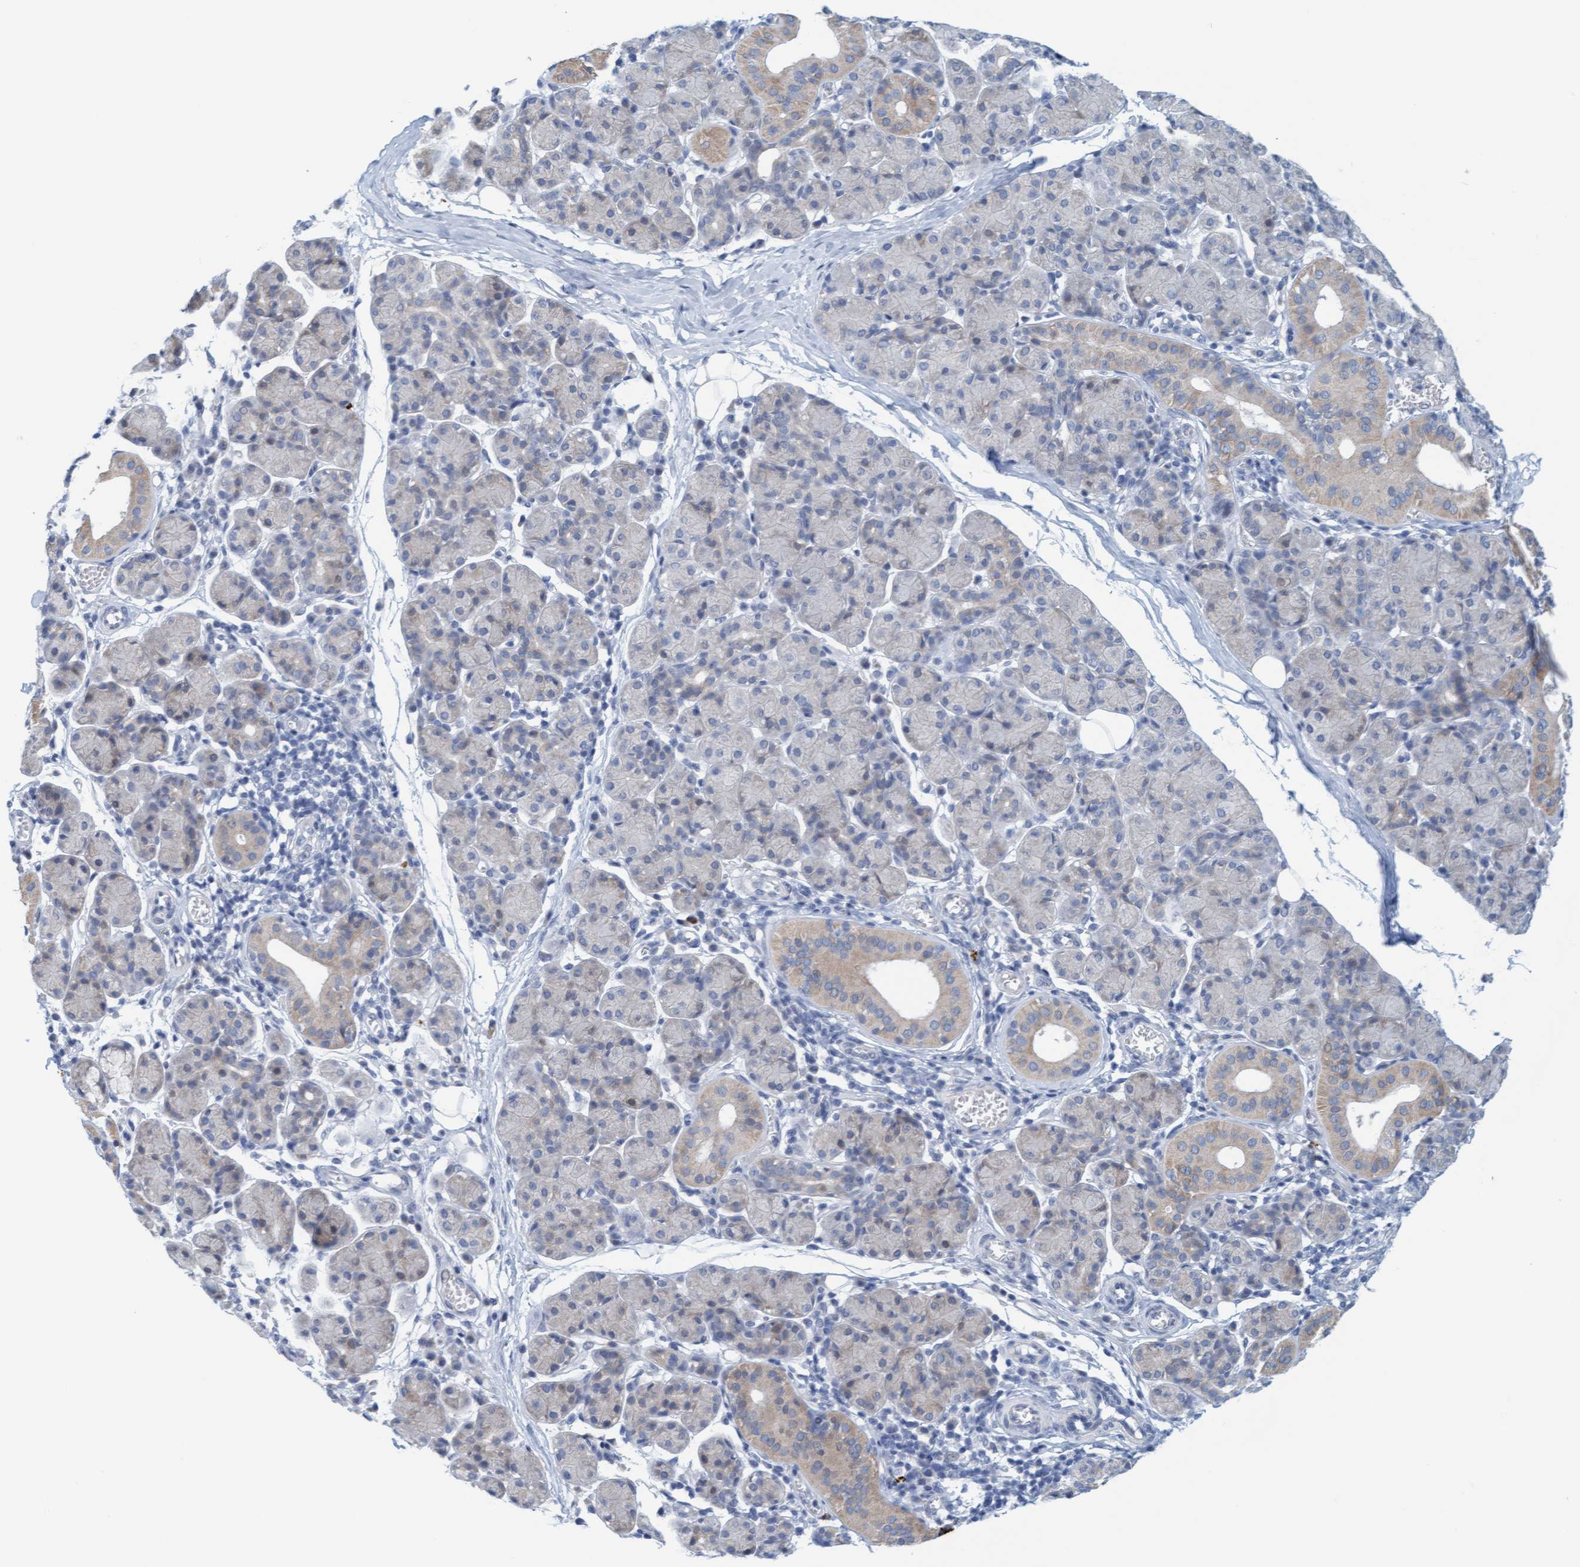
{"staining": {"intensity": "weak", "quantity": "<25%", "location": "cytoplasmic/membranous"}, "tissue": "salivary gland", "cell_type": "Glandular cells", "image_type": "normal", "snomed": [{"axis": "morphology", "description": "Normal tissue, NOS"}, {"axis": "morphology", "description": "Inflammation, NOS"}, {"axis": "topography", "description": "Lymph node"}, {"axis": "topography", "description": "Salivary gland"}], "caption": "Photomicrograph shows no protein expression in glandular cells of normal salivary gland. The staining was performed using DAB (3,3'-diaminobenzidine) to visualize the protein expression in brown, while the nuclei were stained in blue with hematoxylin (Magnification: 20x).", "gene": "CPA3", "patient": {"sex": "male", "age": 3}}